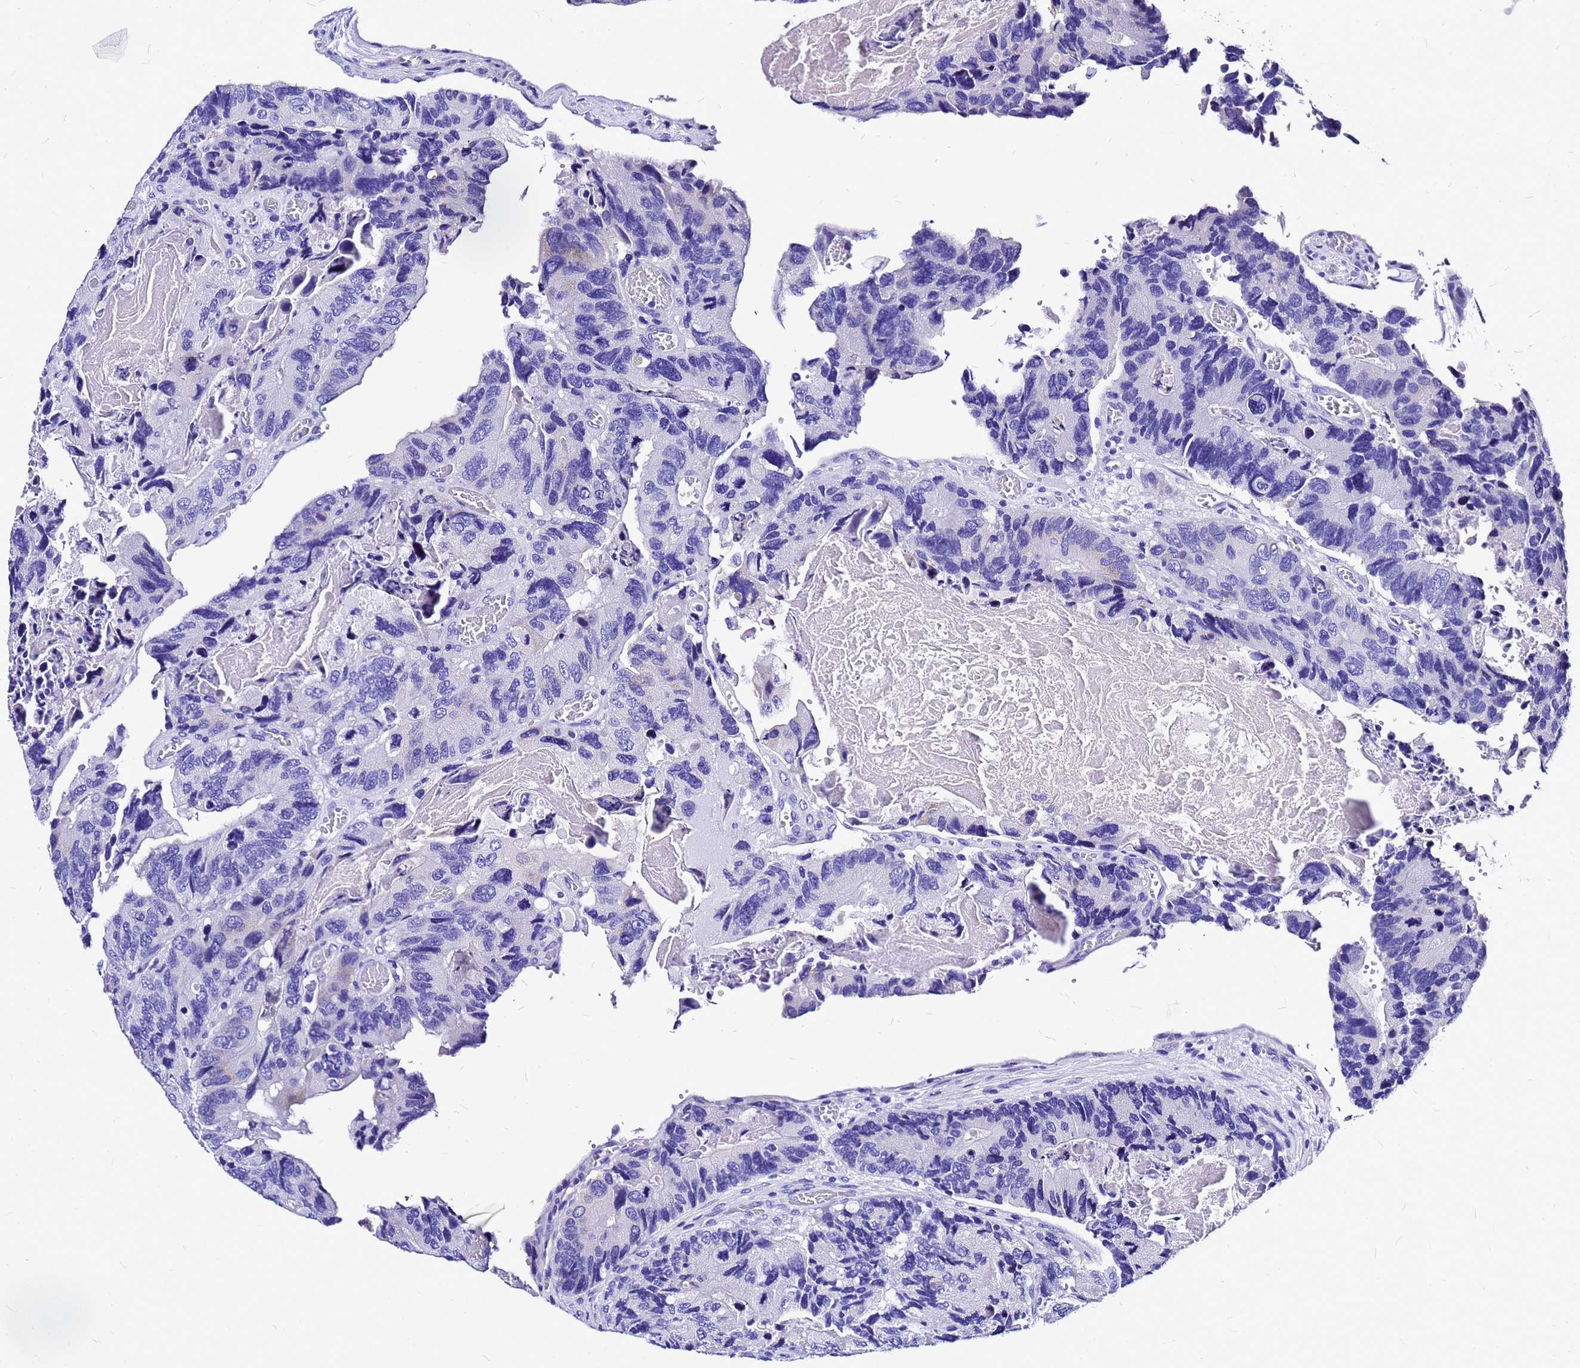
{"staining": {"intensity": "negative", "quantity": "none", "location": "none"}, "tissue": "colorectal cancer", "cell_type": "Tumor cells", "image_type": "cancer", "snomed": [{"axis": "morphology", "description": "Adenocarcinoma, NOS"}, {"axis": "topography", "description": "Colon"}], "caption": "Tumor cells are negative for brown protein staining in adenocarcinoma (colorectal).", "gene": "HERC4", "patient": {"sex": "male", "age": 84}}